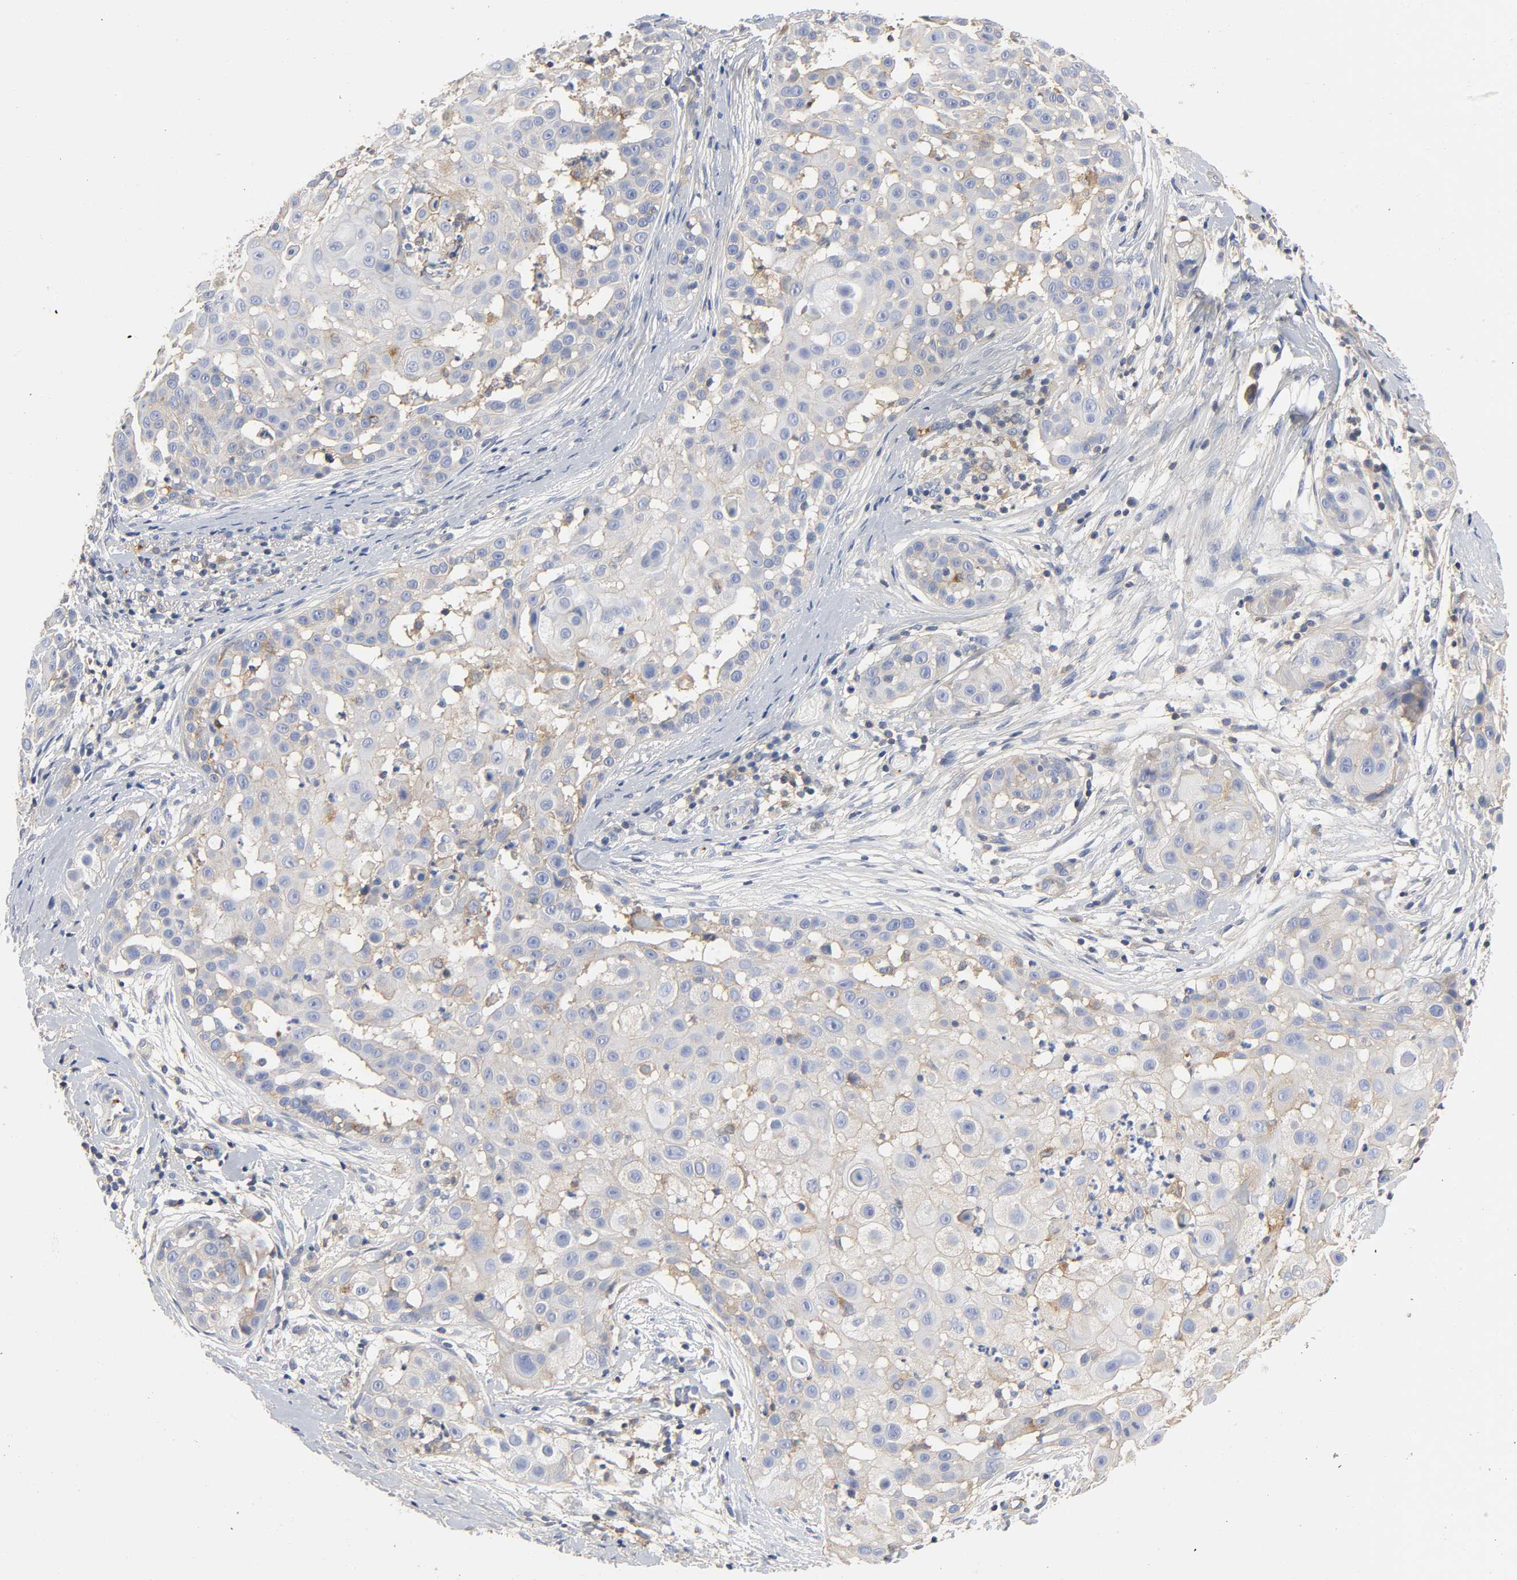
{"staining": {"intensity": "negative", "quantity": "none", "location": "none"}, "tissue": "skin cancer", "cell_type": "Tumor cells", "image_type": "cancer", "snomed": [{"axis": "morphology", "description": "Squamous cell carcinoma, NOS"}, {"axis": "topography", "description": "Skin"}], "caption": "A micrograph of skin cancer (squamous cell carcinoma) stained for a protein demonstrates no brown staining in tumor cells. The staining is performed using DAB (3,3'-diaminobenzidine) brown chromogen with nuclei counter-stained in using hematoxylin.", "gene": "SRC", "patient": {"sex": "female", "age": 57}}